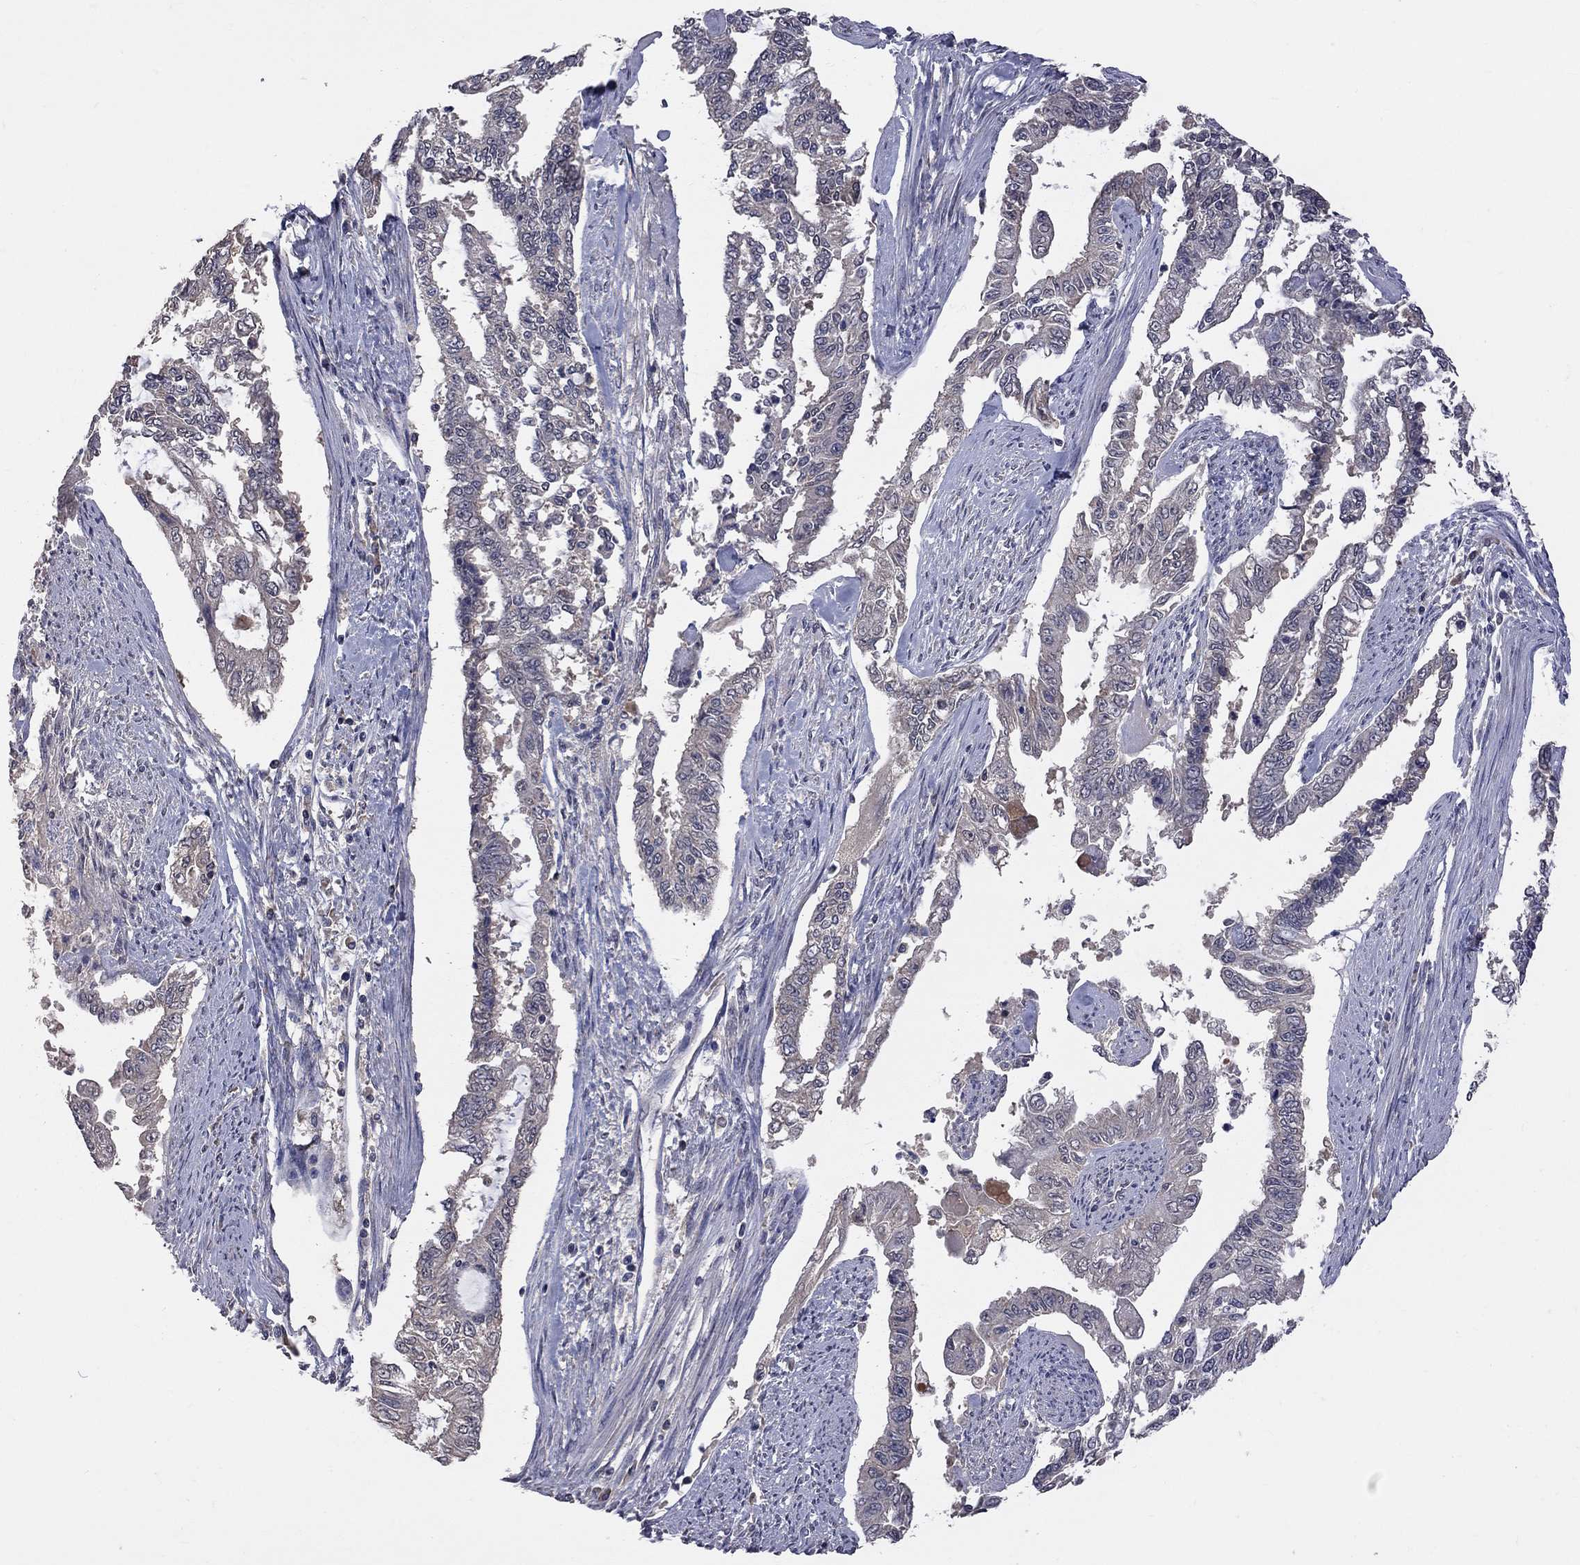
{"staining": {"intensity": "negative", "quantity": "none", "location": "none"}, "tissue": "endometrial cancer", "cell_type": "Tumor cells", "image_type": "cancer", "snomed": [{"axis": "morphology", "description": "Adenocarcinoma, NOS"}, {"axis": "topography", "description": "Uterus"}], "caption": "An image of endometrial adenocarcinoma stained for a protein reveals no brown staining in tumor cells.", "gene": "HTR6", "patient": {"sex": "female", "age": 59}}